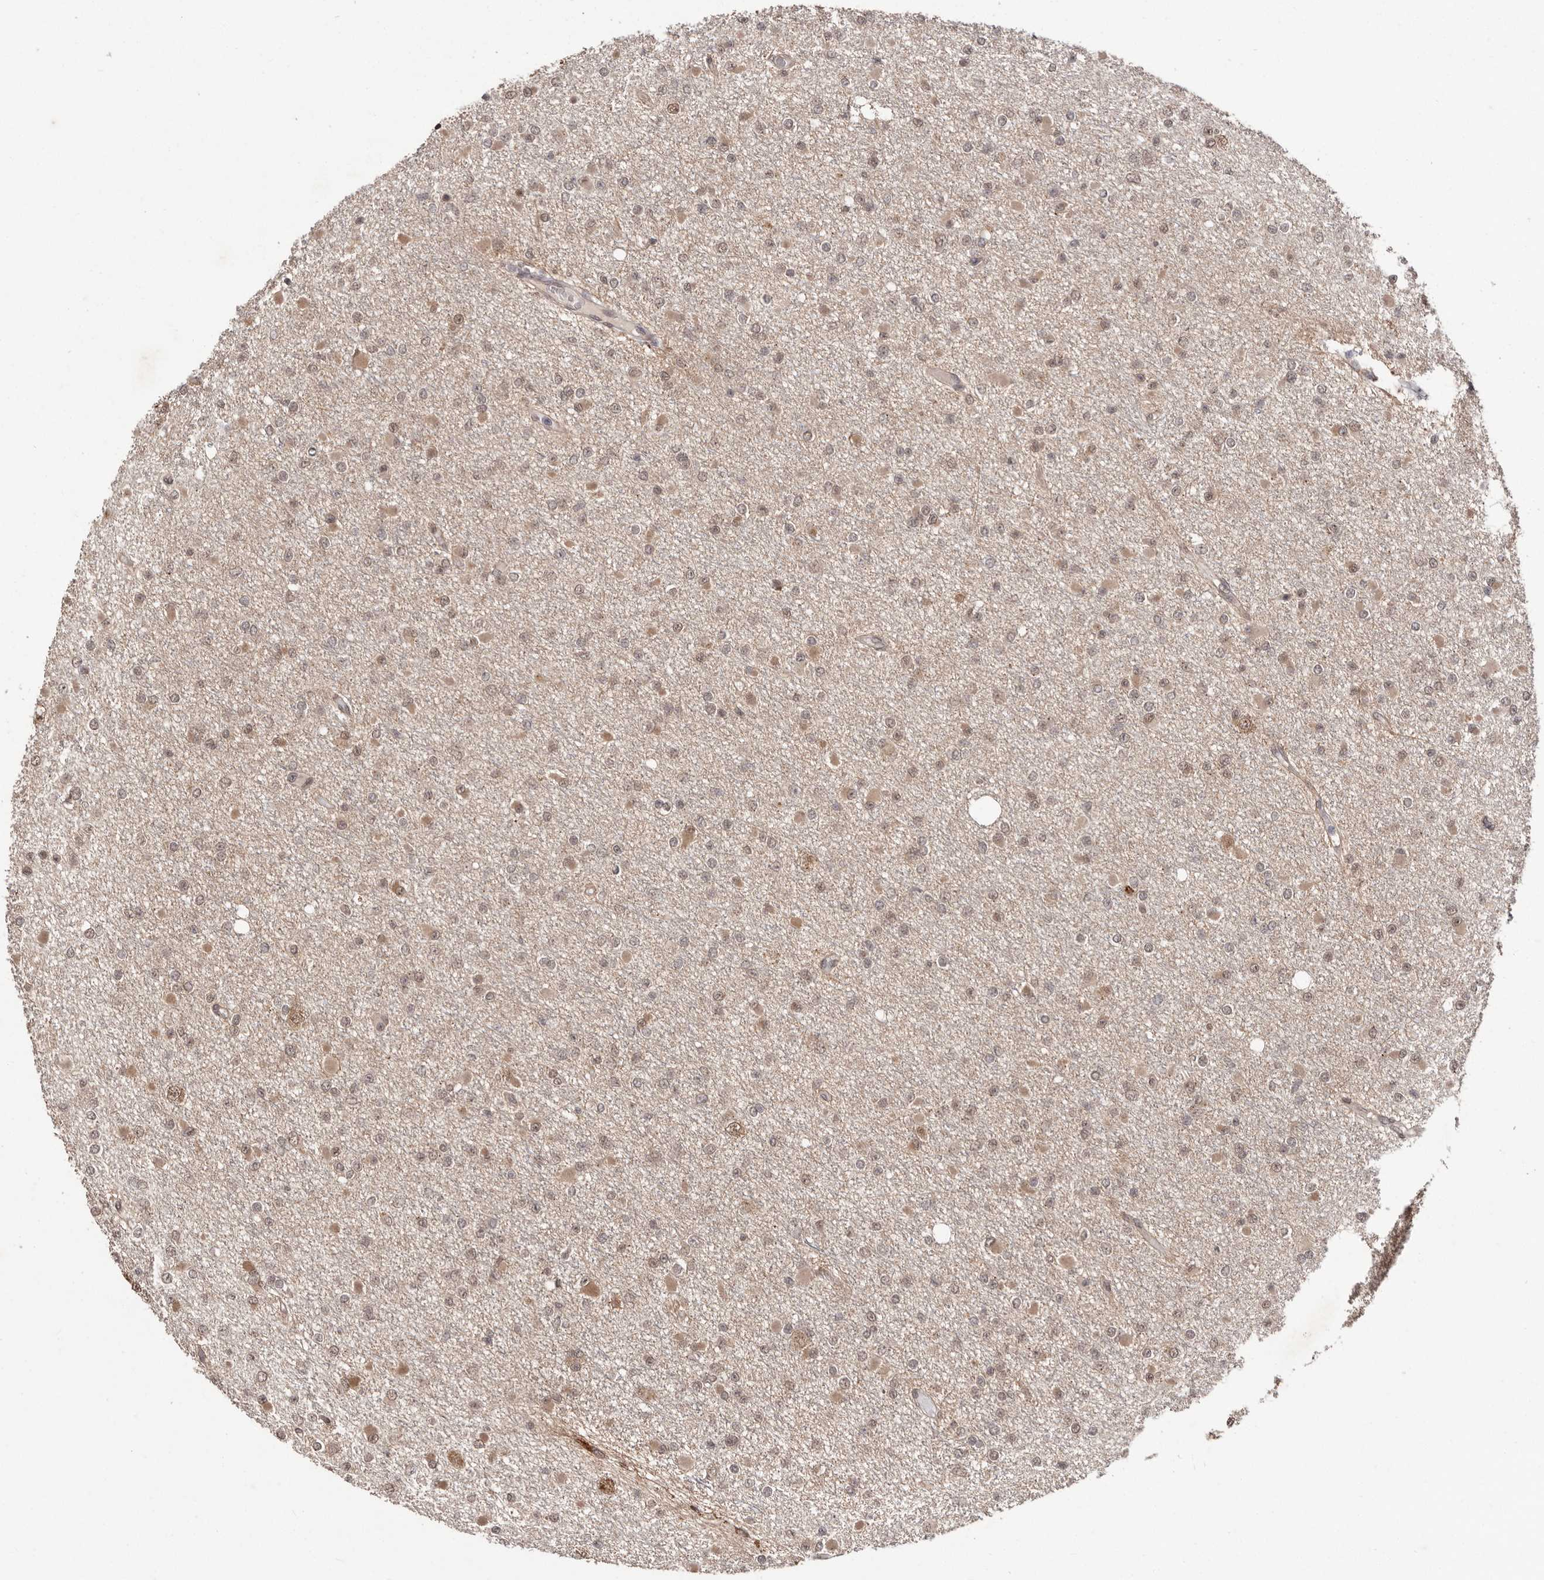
{"staining": {"intensity": "weak", "quantity": ">75%", "location": "cytoplasmic/membranous,nuclear"}, "tissue": "glioma", "cell_type": "Tumor cells", "image_type": "cancer", "snomed": [{"axis": "morphology", "description": "Glioma, malignant, Low grade"}, {"axis": "topography", "description": "Brain"}], "caption": "Human glioma stained with a brown dye exhibits weak cytoplasmic/membranous and nuclear positive positivity in approximately >75% of tumor cells.", "gene": "LRGUK", "patient": {"sex": "female", "age": 22}}